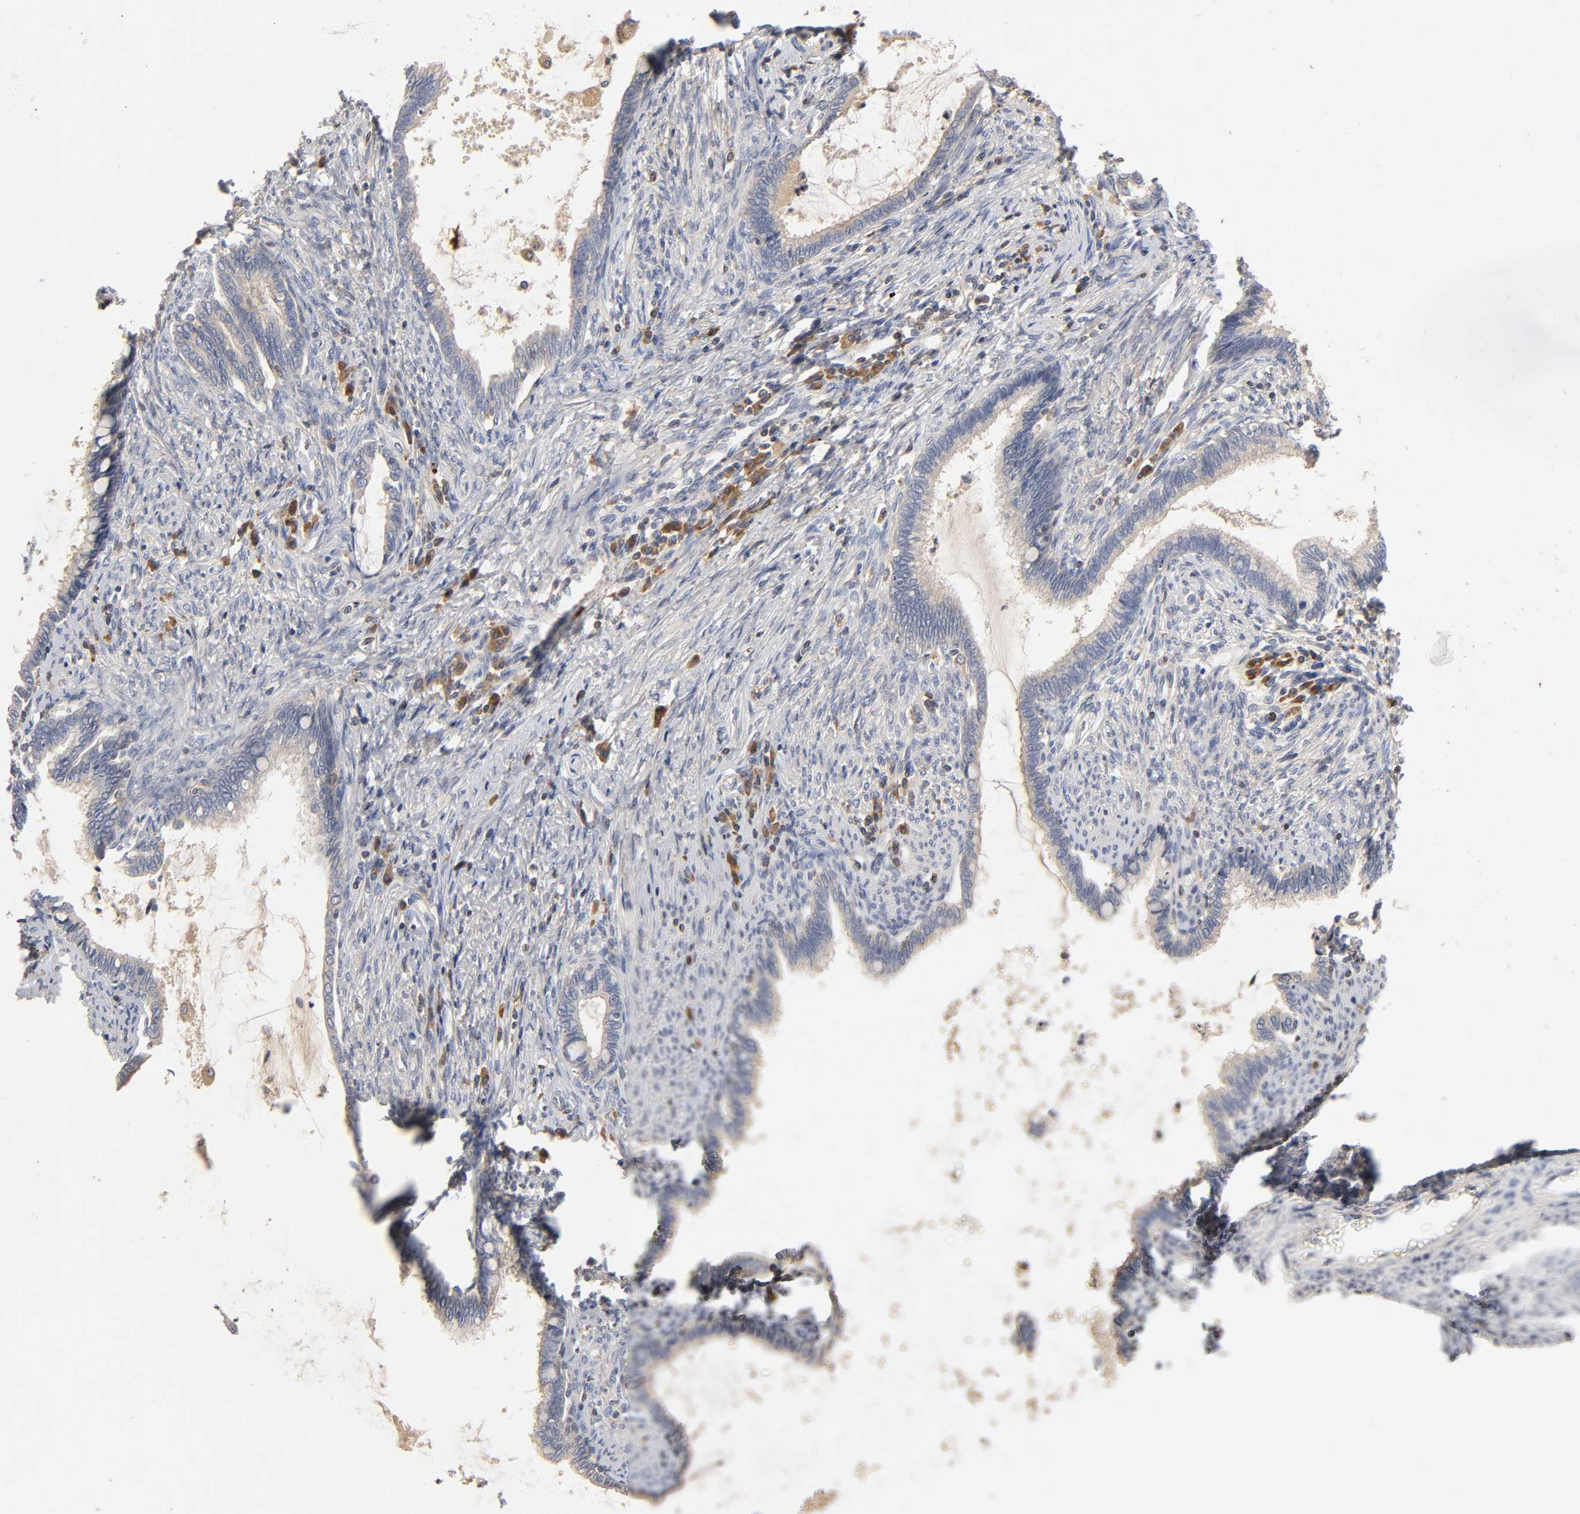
{"staining": {"intensity": "weak", "quantity": "<25%", "location": "cytoplasmic/membranous"}, "tissue": "cervical cancer", "cell_type": "Tumor cells", "image_type": "cancer", "snomed": [{"axis": "morphology", "description": "Adenocarcinoma, NOS"}, {"axis": "topography", "description": "Cervix"}], "caption": "Tumor cells are negative for brown protein staining in adenocarcinoma (cervical).", "gene": "RHOA", "patient": {"sex": "female", "age": 44}}